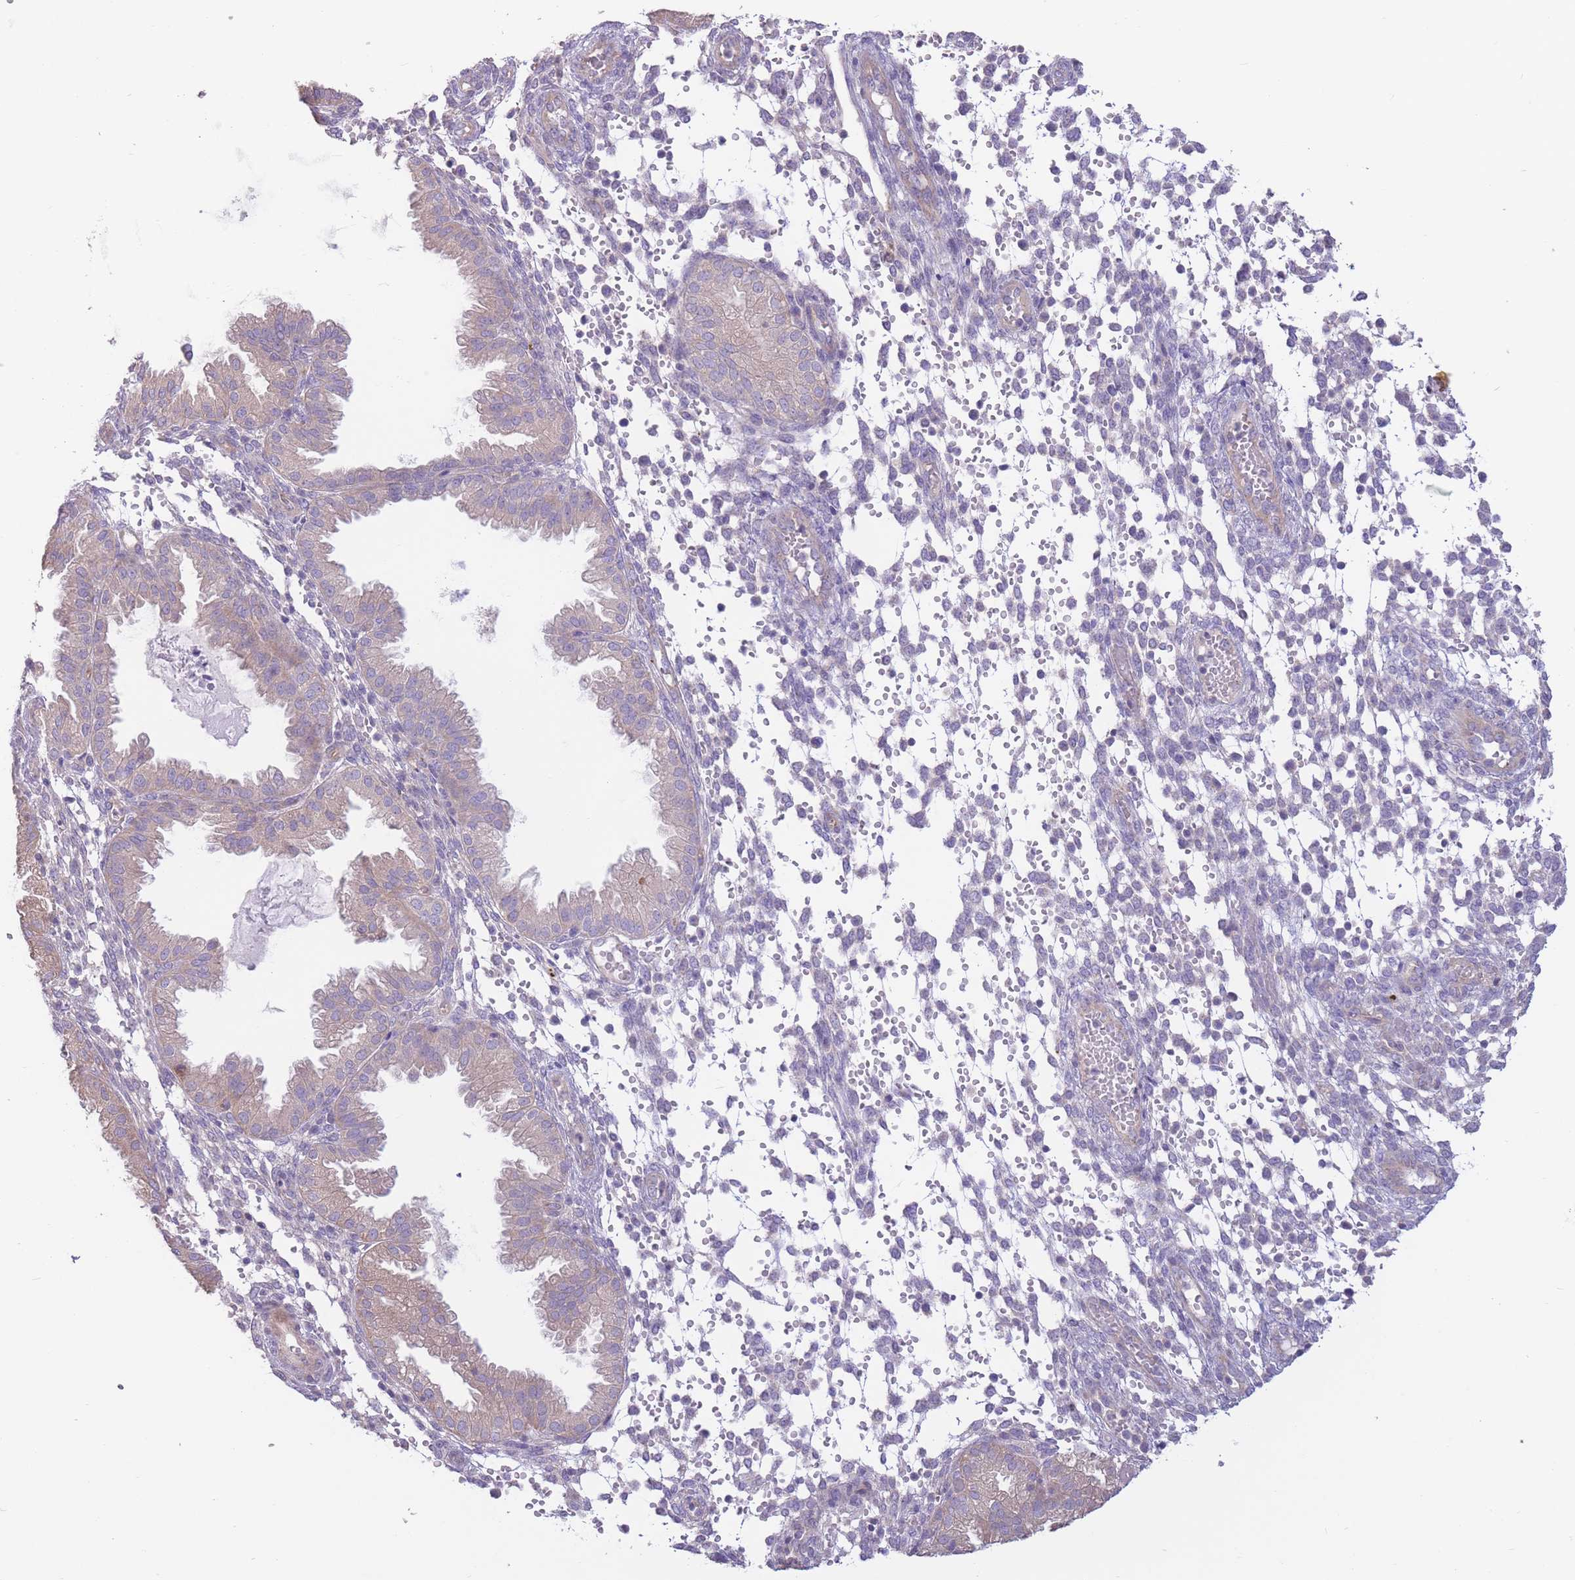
{"staining": {"intensity": "negative", "quantity": "none", "location": "none"}, "tissue": "endometrium", "cell_type": "Cells in endometrial stroma", "image_type": "normal", "snomed": [{"axis": "morphology", "description": "Normal tissue, NOS"}, {"axis": "topography", "description": "Endometrium"}], "caption": "Micrograph shows no protein staining in cells in endometrial stroma of unremarkable endometrium.", "gene": "ALS2CL", "patient": {"sex": "female", "age": 33}}